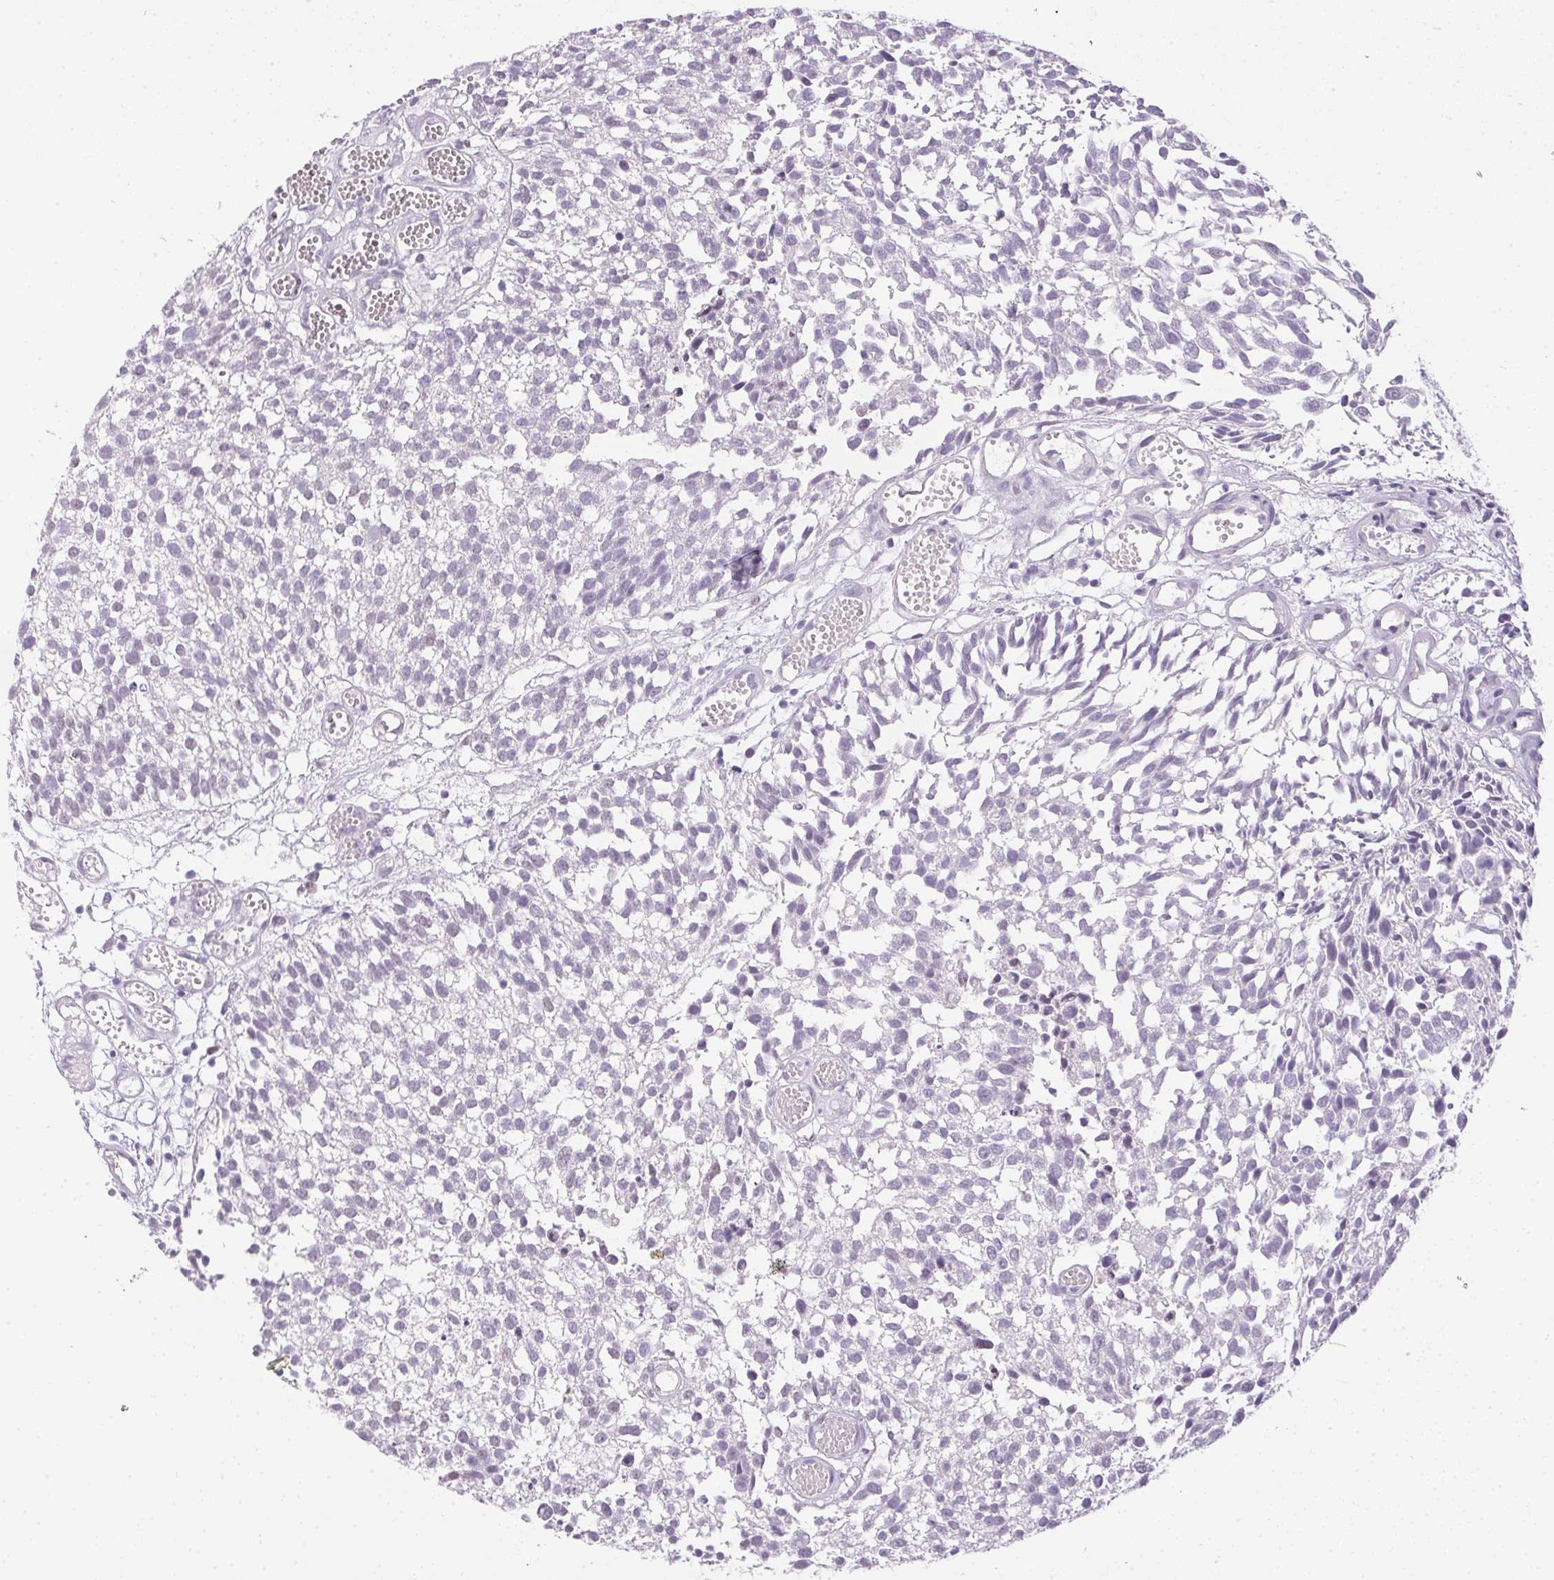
{"staining": {"intensity": "negative", "quantity": "none", "location": "none"}, "tissue": "urothelial cancer", "cell_type": "Tumor cells", "image_type": "cancer", "snomed": [{"axis": "morphology", "description": "Urothelial carcinoma, Low grade"}, {"axis": "topography", "description": "Urinary bladder"}], "caption": "Human low-grade urothelial carcinoma stained for a protein using immunohistochemistry demonstrates no positivity in tumor cells.", "gene": "GBP6", "patient": {"sex": "male", "age": 70}}